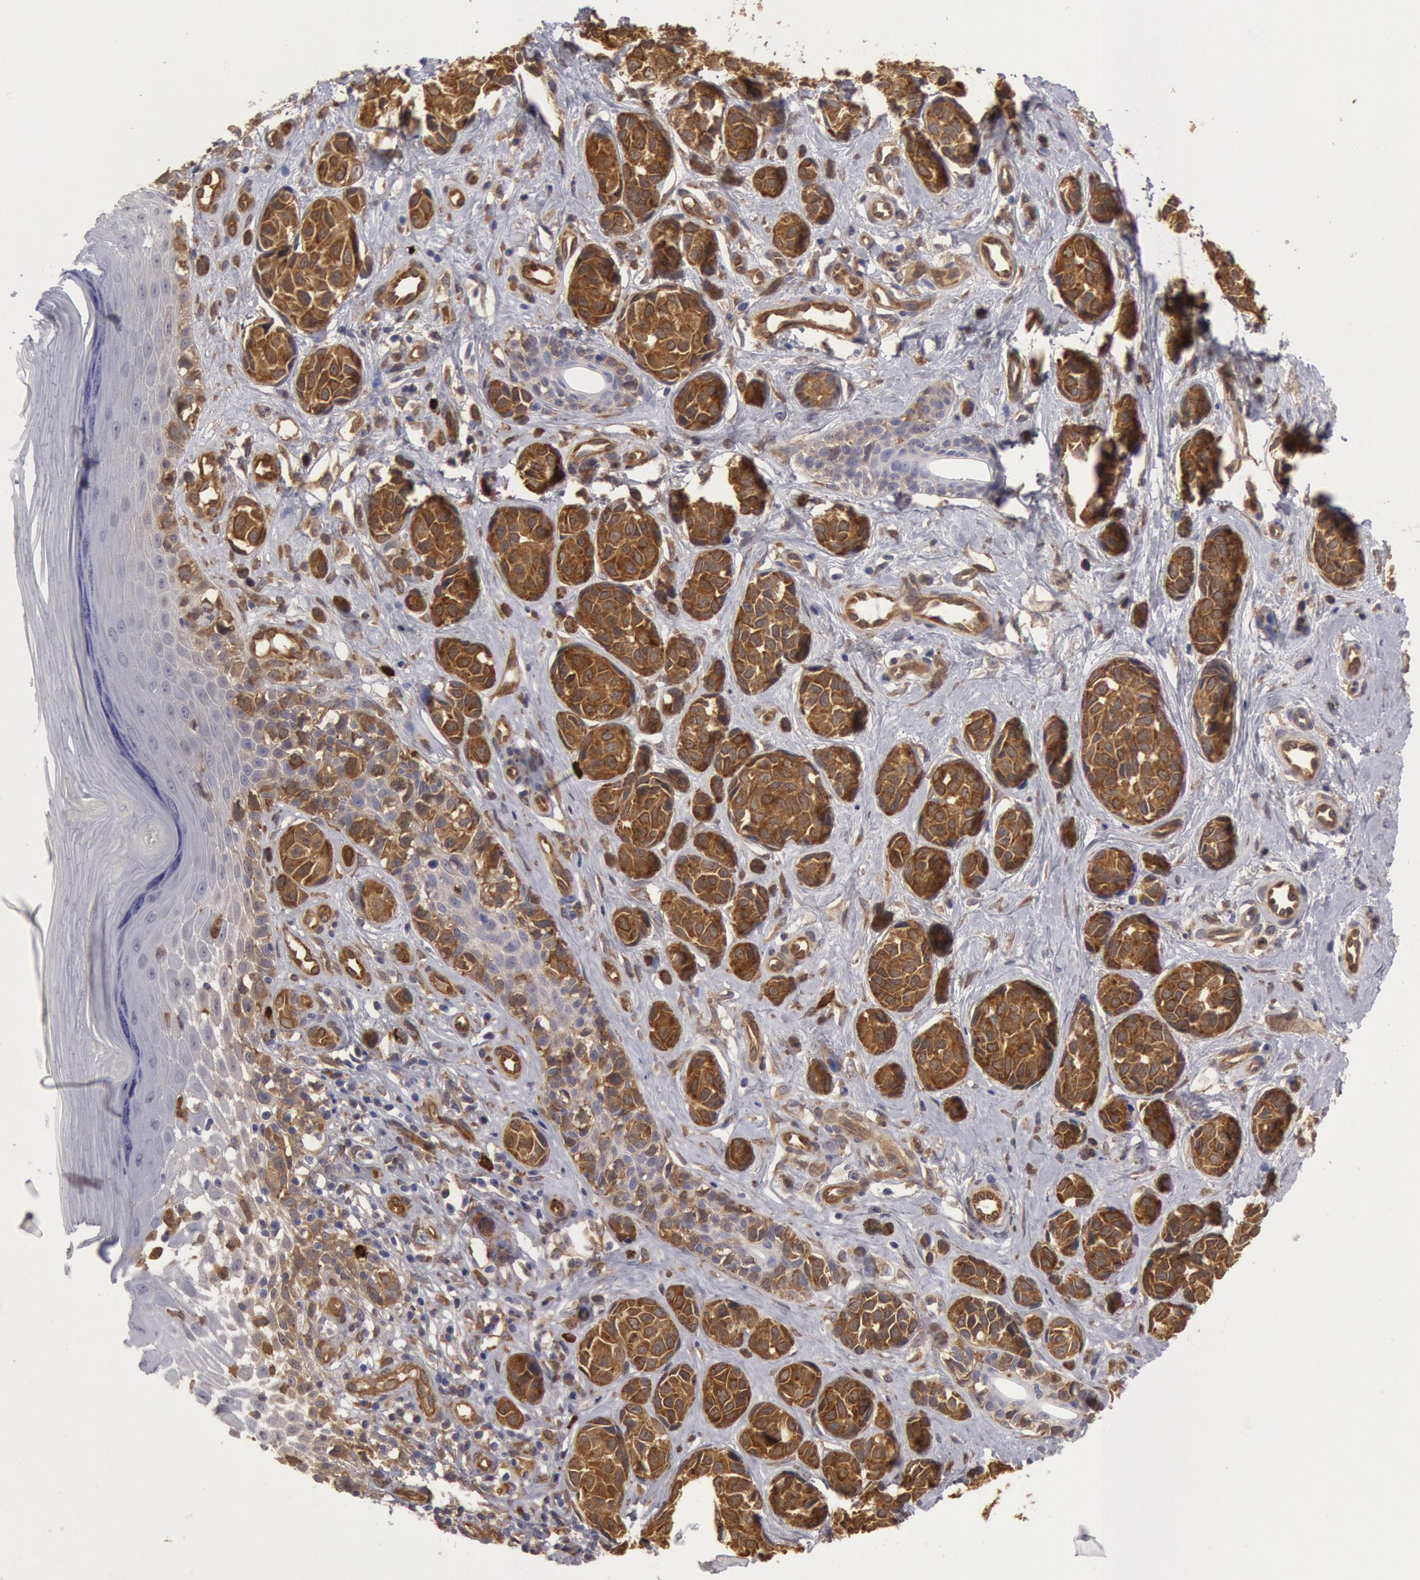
{"staining": {"intensity": "strong", "quantity": ">75%", "location": "cytoplasmic/membranous"}, "tissue": "melanoma", "cell_type": "Tumor cells", "image_type": "cancer", "snomed": [{"axis": "morphology", "description": "Malignant melanoma, NOS"}, {"axis": "topography", "description": "Skin"}], "caption": "Immunohistochemistry of human malignant melanoma demonstrates high levels of strong cytoplasmic/membranous expression in approximately >75% of tumor cells.", "gene": "CCDC50", "patient": {"sex": "male", "age": 79}}